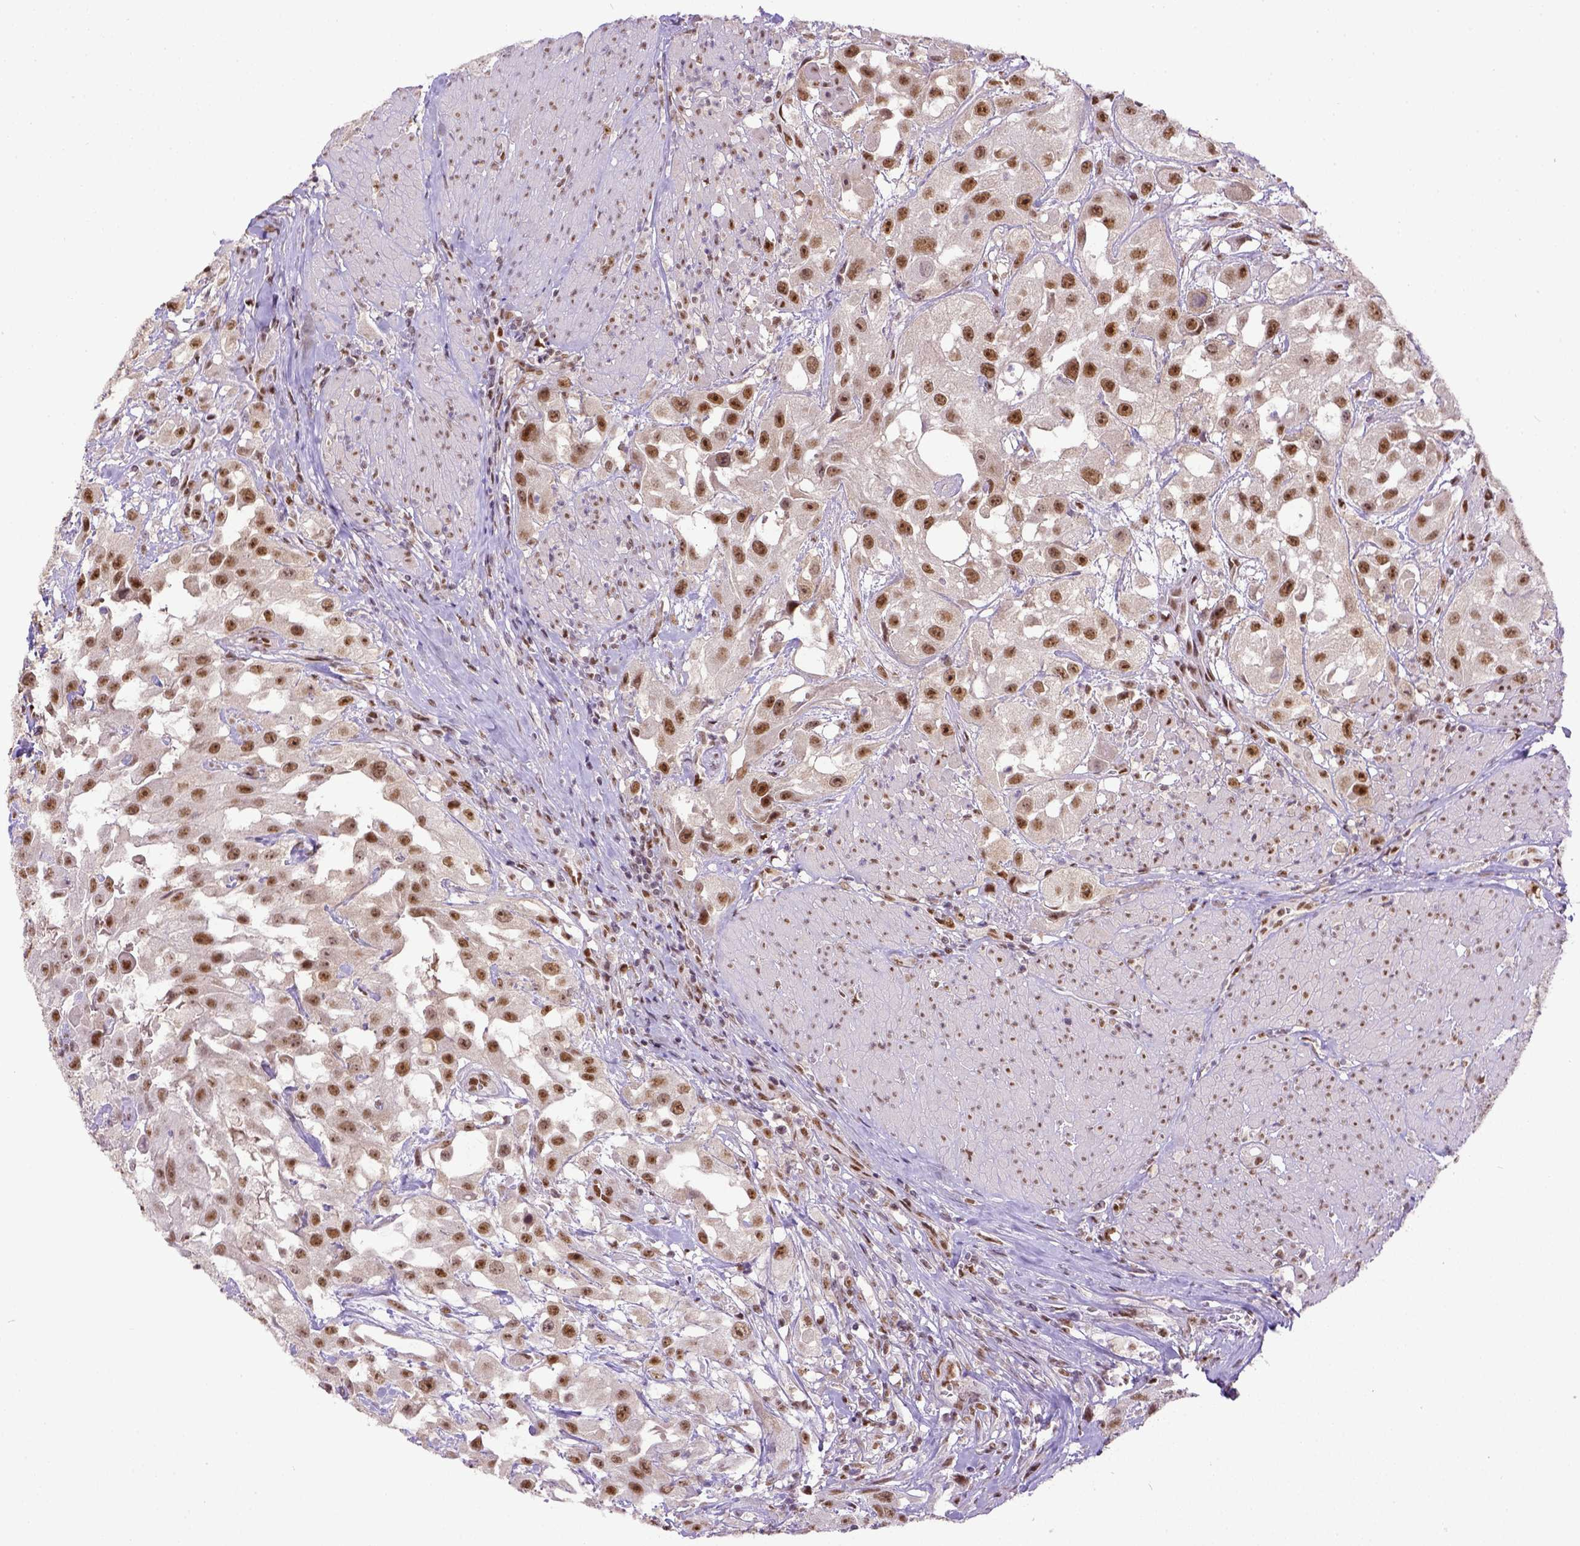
{"staining": {"intensity": "moderate", "quantity": ">75%", "location": "nuclear"}, "tissue": "urothelial cancer", "cell_type": "Tumor cells", "image_type": "cancer", "snomed": [{"axis": "morphology", "description": "Urothelial carcinoma, High grade"}, {"axis": "topography", "description": "Urinary bladder"}], "caption": "Immunohistochemical staining of human urothelial cancer reveals moderate nuclear protein expression in about >75% of tumor cells.", "gene": "ERCC1", "patient": {"sex": "male", "age": 79}}